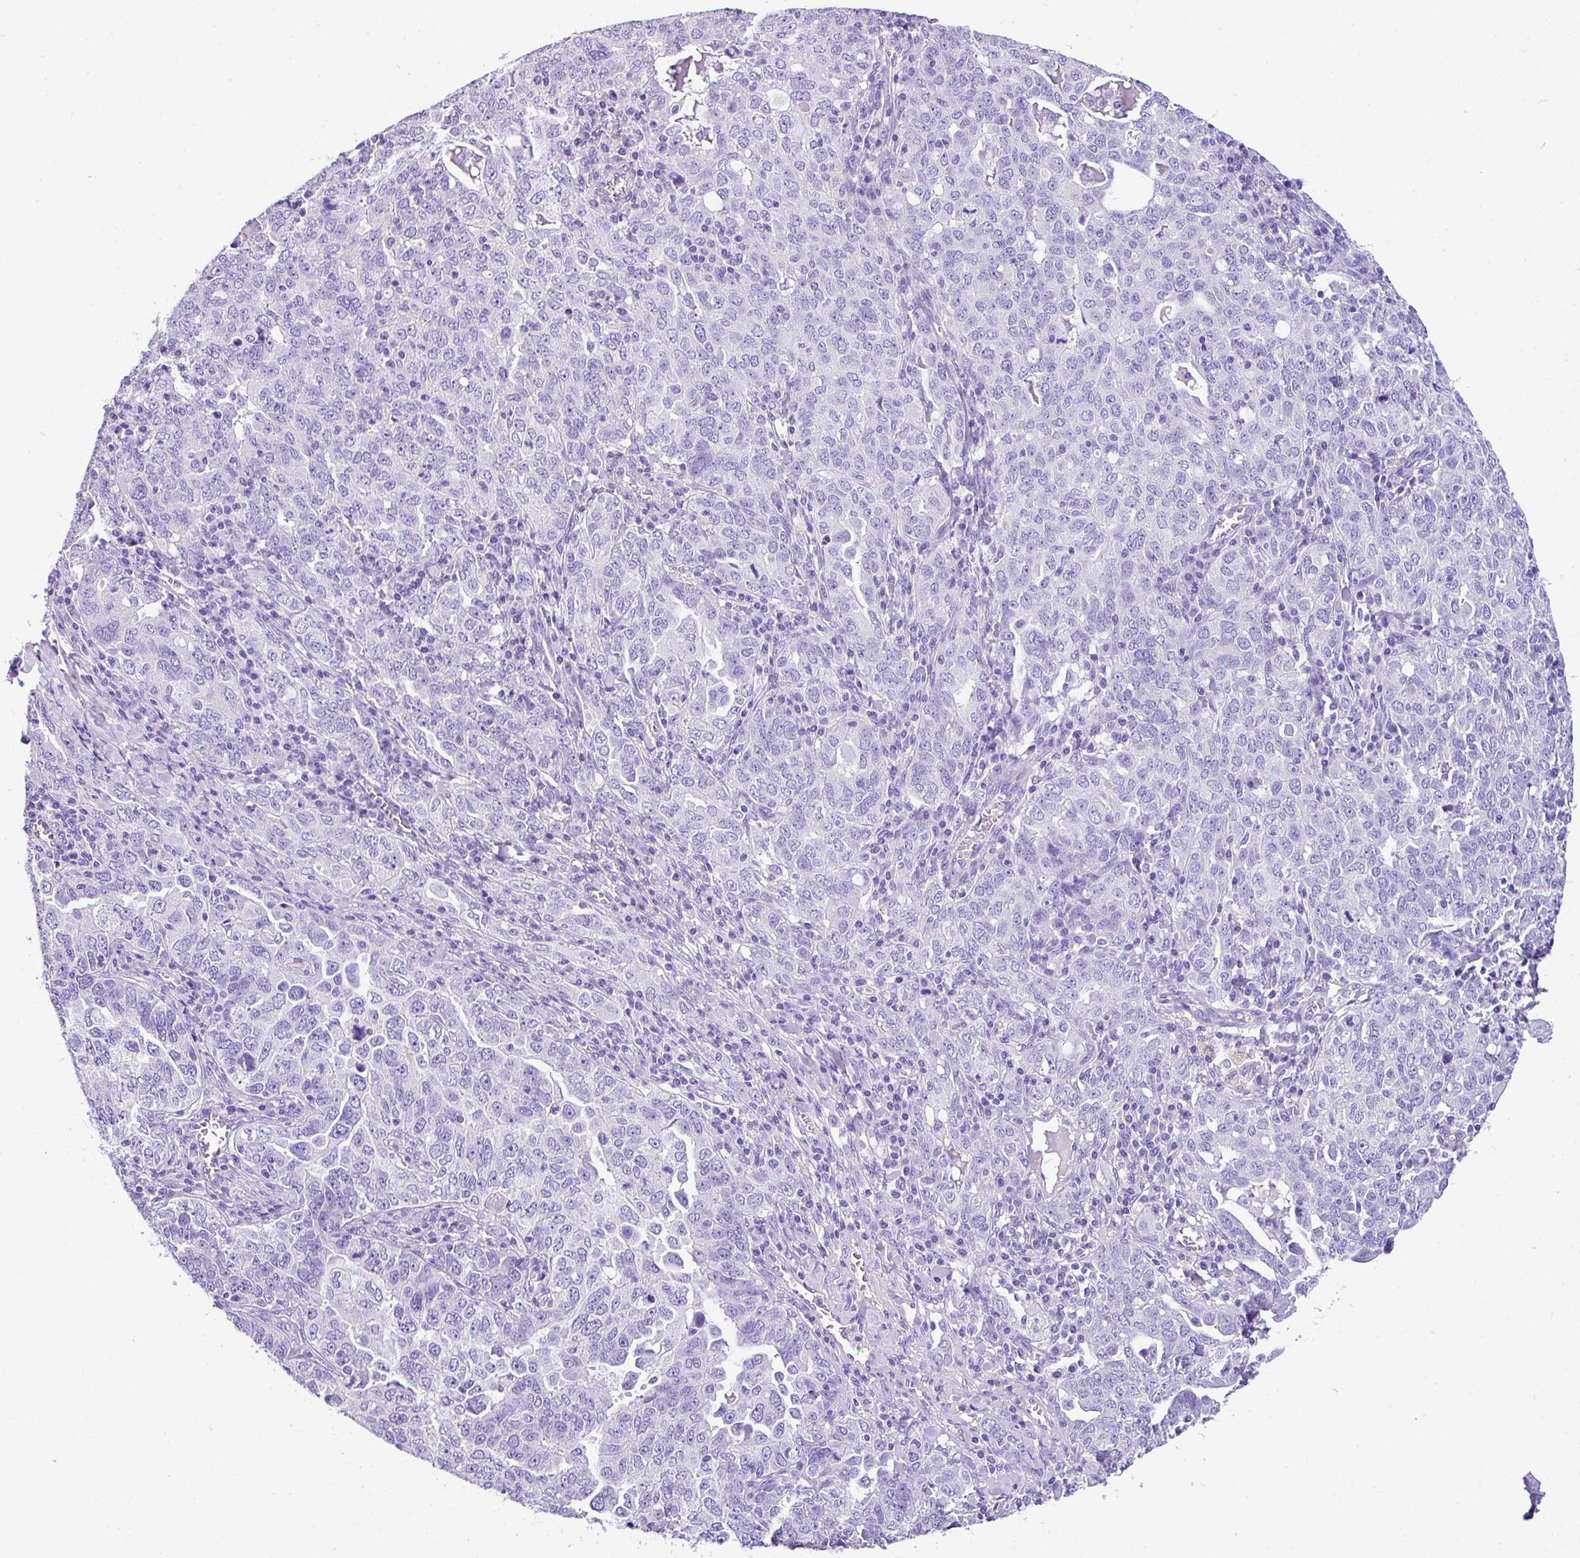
{"staining": {"intensity": "negative", "quantity": "none", "location": "none"}, "tissue": "ovarian cancer", "cell_type": "Tumor cells", "image_type": "cancer", "snomed": [{"axis": "morphology", "description": "Carcinoma, endometroid"}, {"axis": "topography", "description": "Ovary"}], "caption": "Immunohistochemistry (IHC) image of ovarian cancer (endometroid carcinoma) stained for a protein (brown), which demonstrates no positivity in tumor cells.", "gene": "MUC21", "patient": {"sex": "female", "age": 62}}